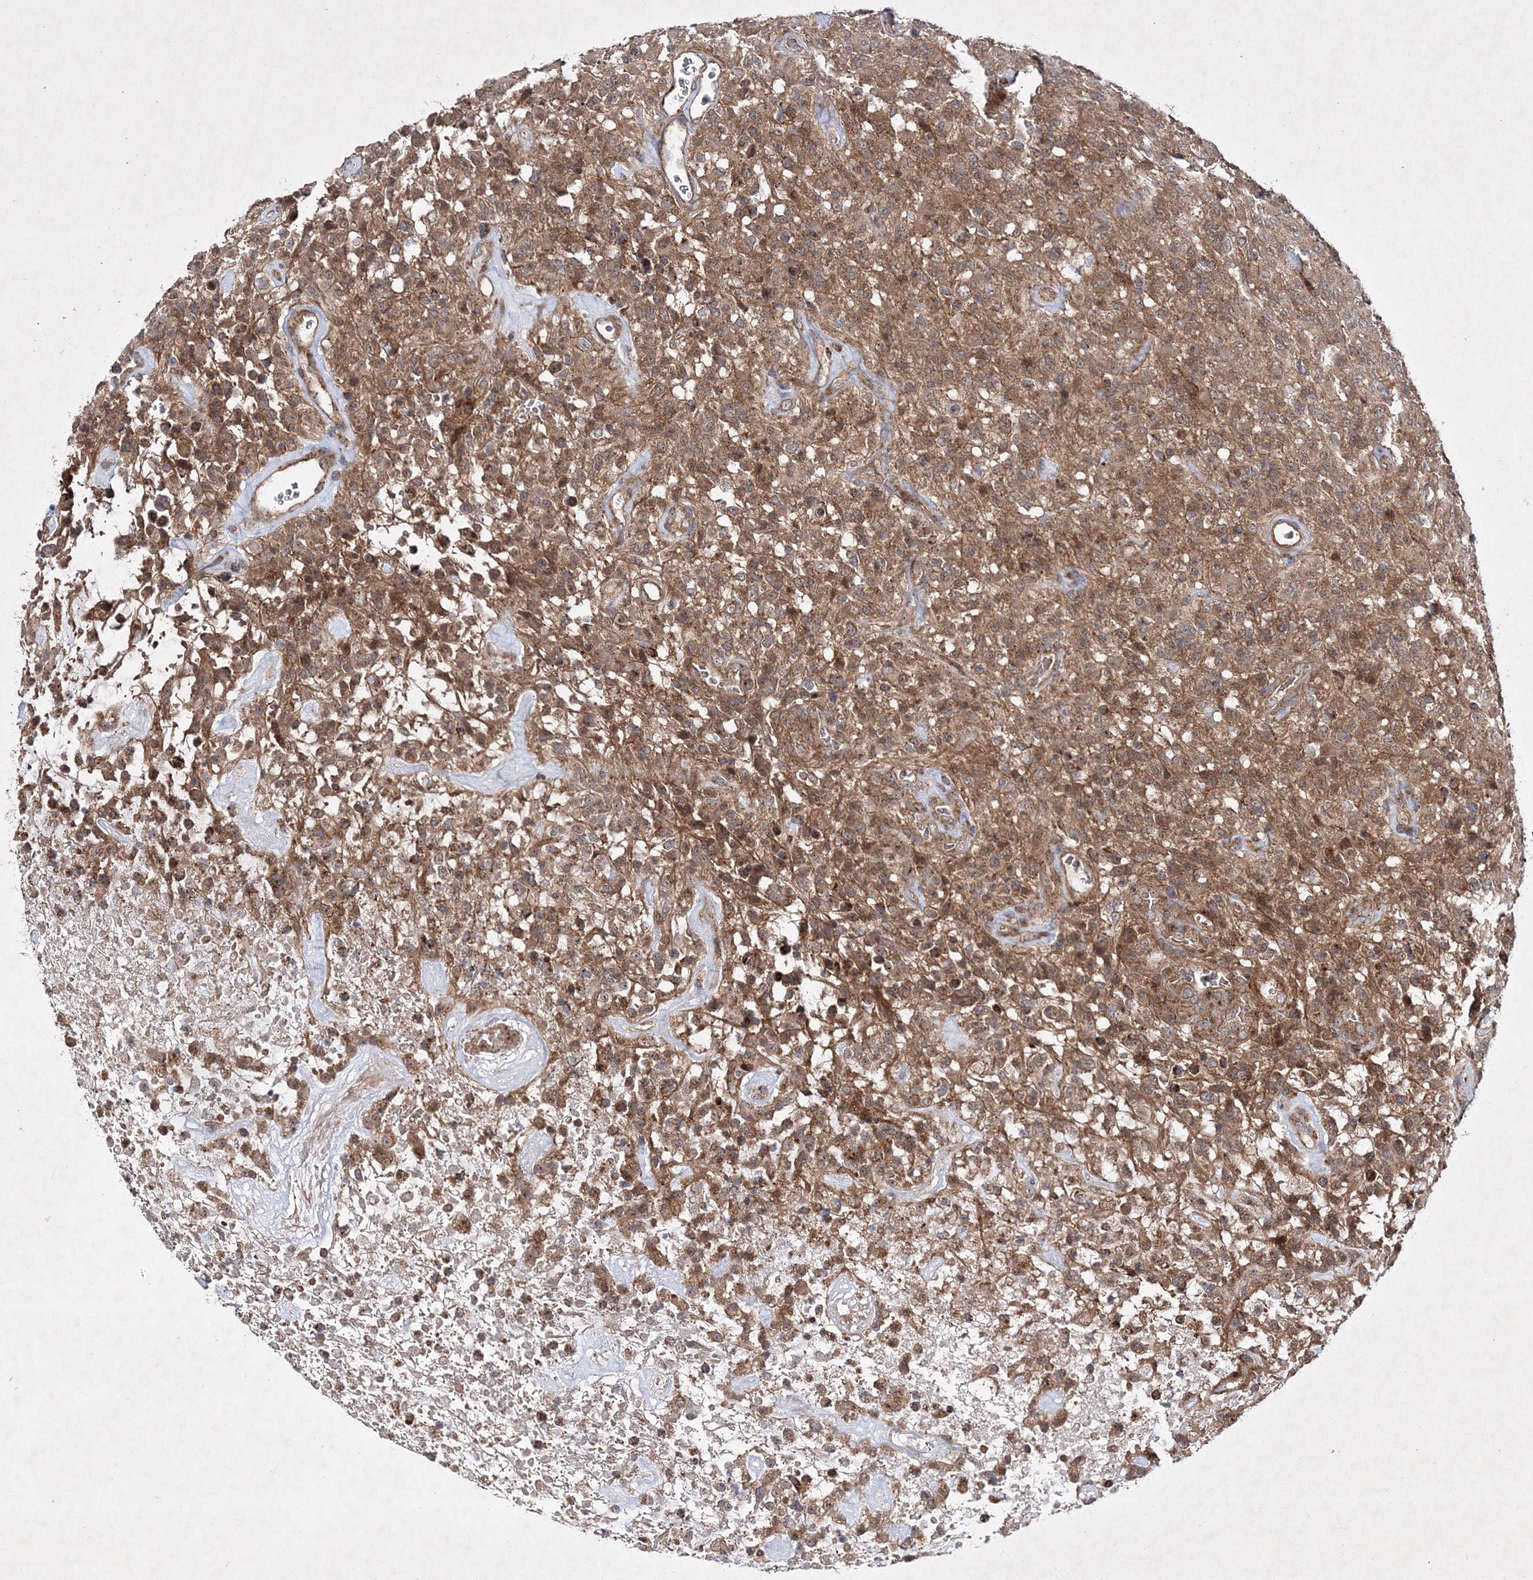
{"staining": {"intensity": "moderate", "quantity": ">75%", "location": "cytoplasmic/membranous"}, "tissue": "glioma", "cell_type": "Tumor cells", "image_type": "cancer", "snomed": [{"axis": "morphology", "description": "Glioma, malignant, High grade"}, {"axis": "topography", "description": "Brain"}], "caption": "A micrograph of human malignant high-grade glioma stained for a protein shows moderate cytoplasmic/membranous brown staining in tumor cells. (IHC, brightfield microscopy, high magnification).", "gene": "SCRN3", "patient": {"sex": "female", "age": 57}}